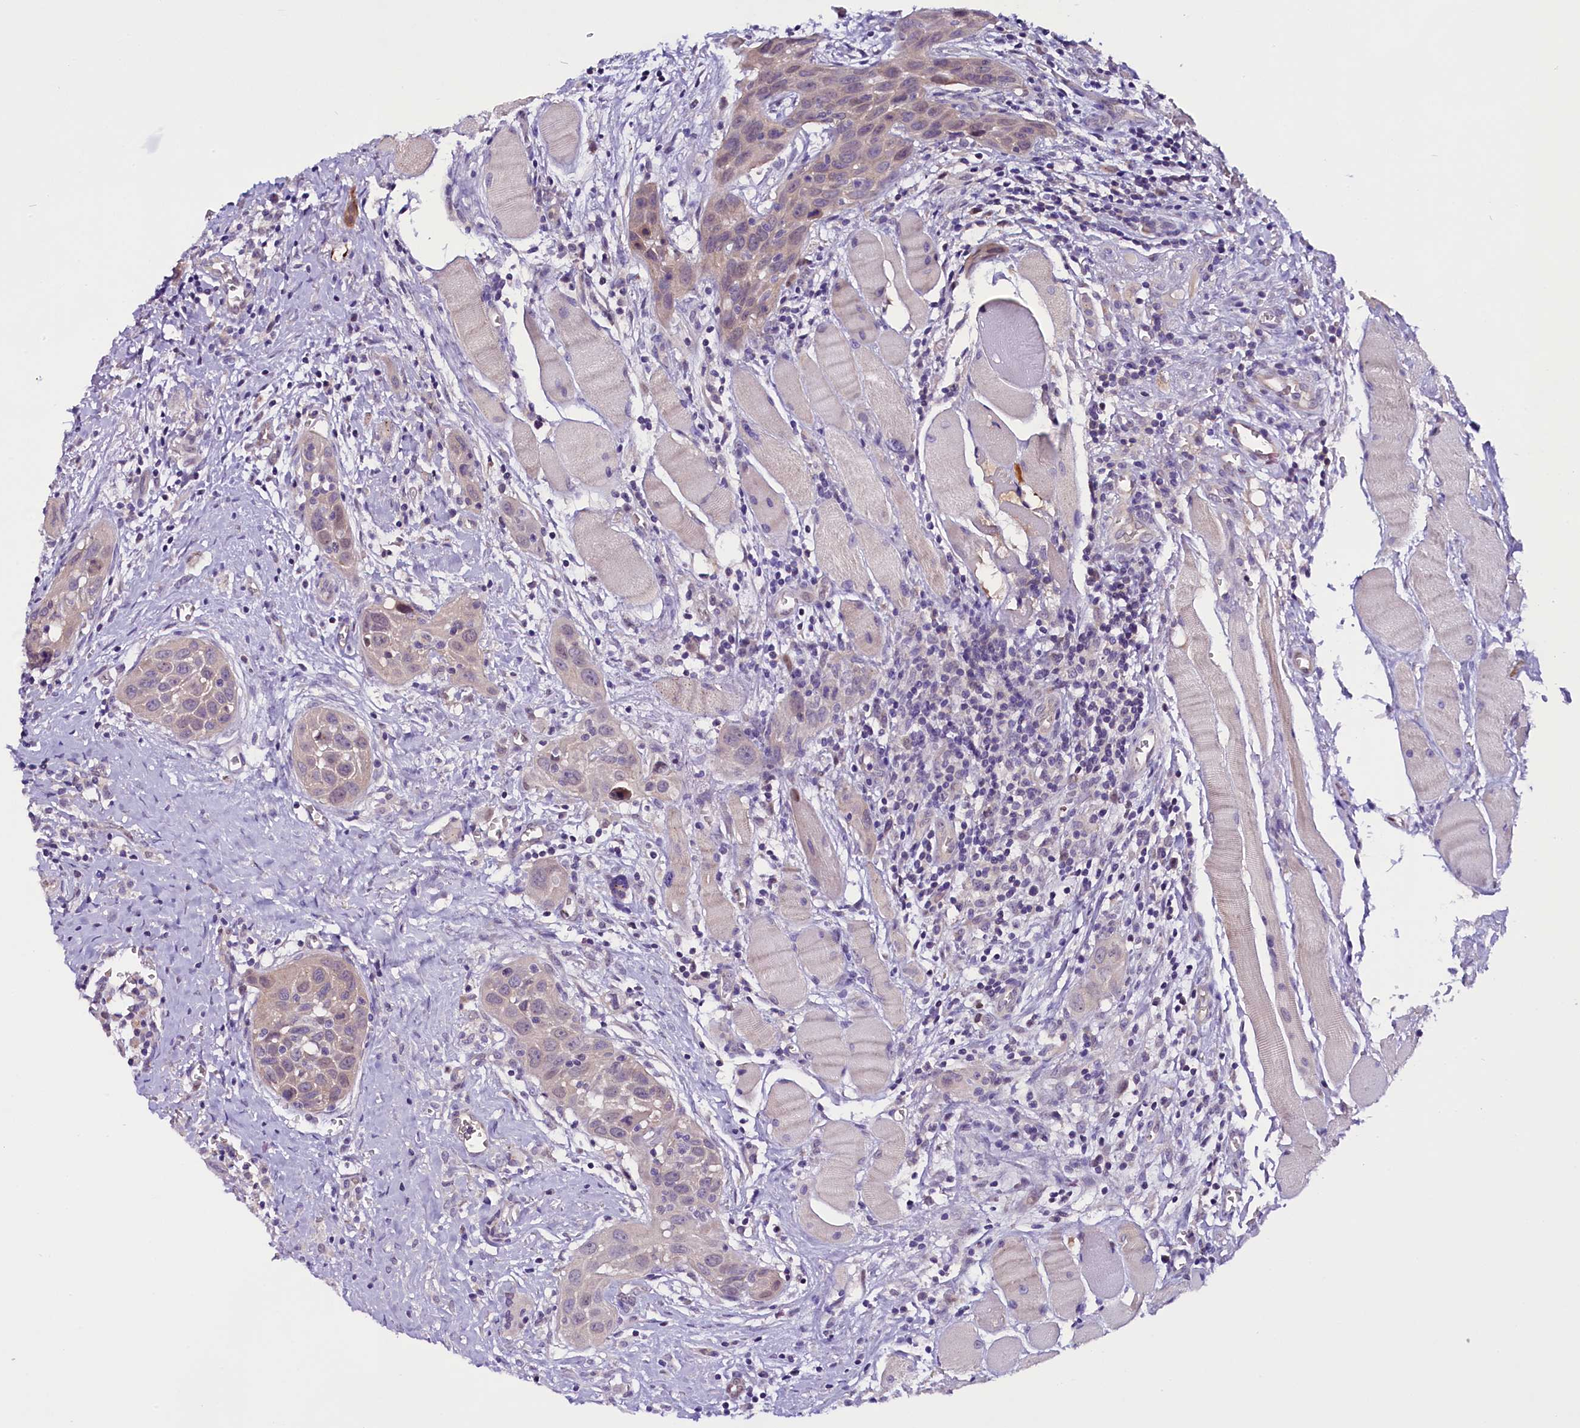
{"staining": {"intensity": "weak", "quantity": "25%-75%", "location": "cytoplasmic/membranous,nuclear"}, "tissue": "head and neck cancer", "cell_type": "Tumor cells", "image_type": "cancer", "snomed": [{"axis": "morphology", "description": "Squamous cell carcinoma, NOS"}, {"axis": "topography", "description": "Oral tissue"}, {"axis": "topography", "description": "Head-Neck"}], "caption": "An image of squamous cell carcinoma (head and neck) stained for a protein reveals weak cytoplasmic/membranous and nuclear brown staining in tumor cells. (IHC, brightfield microscopy, high magnification).", "gene": "C9orf40", "patient": {"sex": "female", "age": 50}}